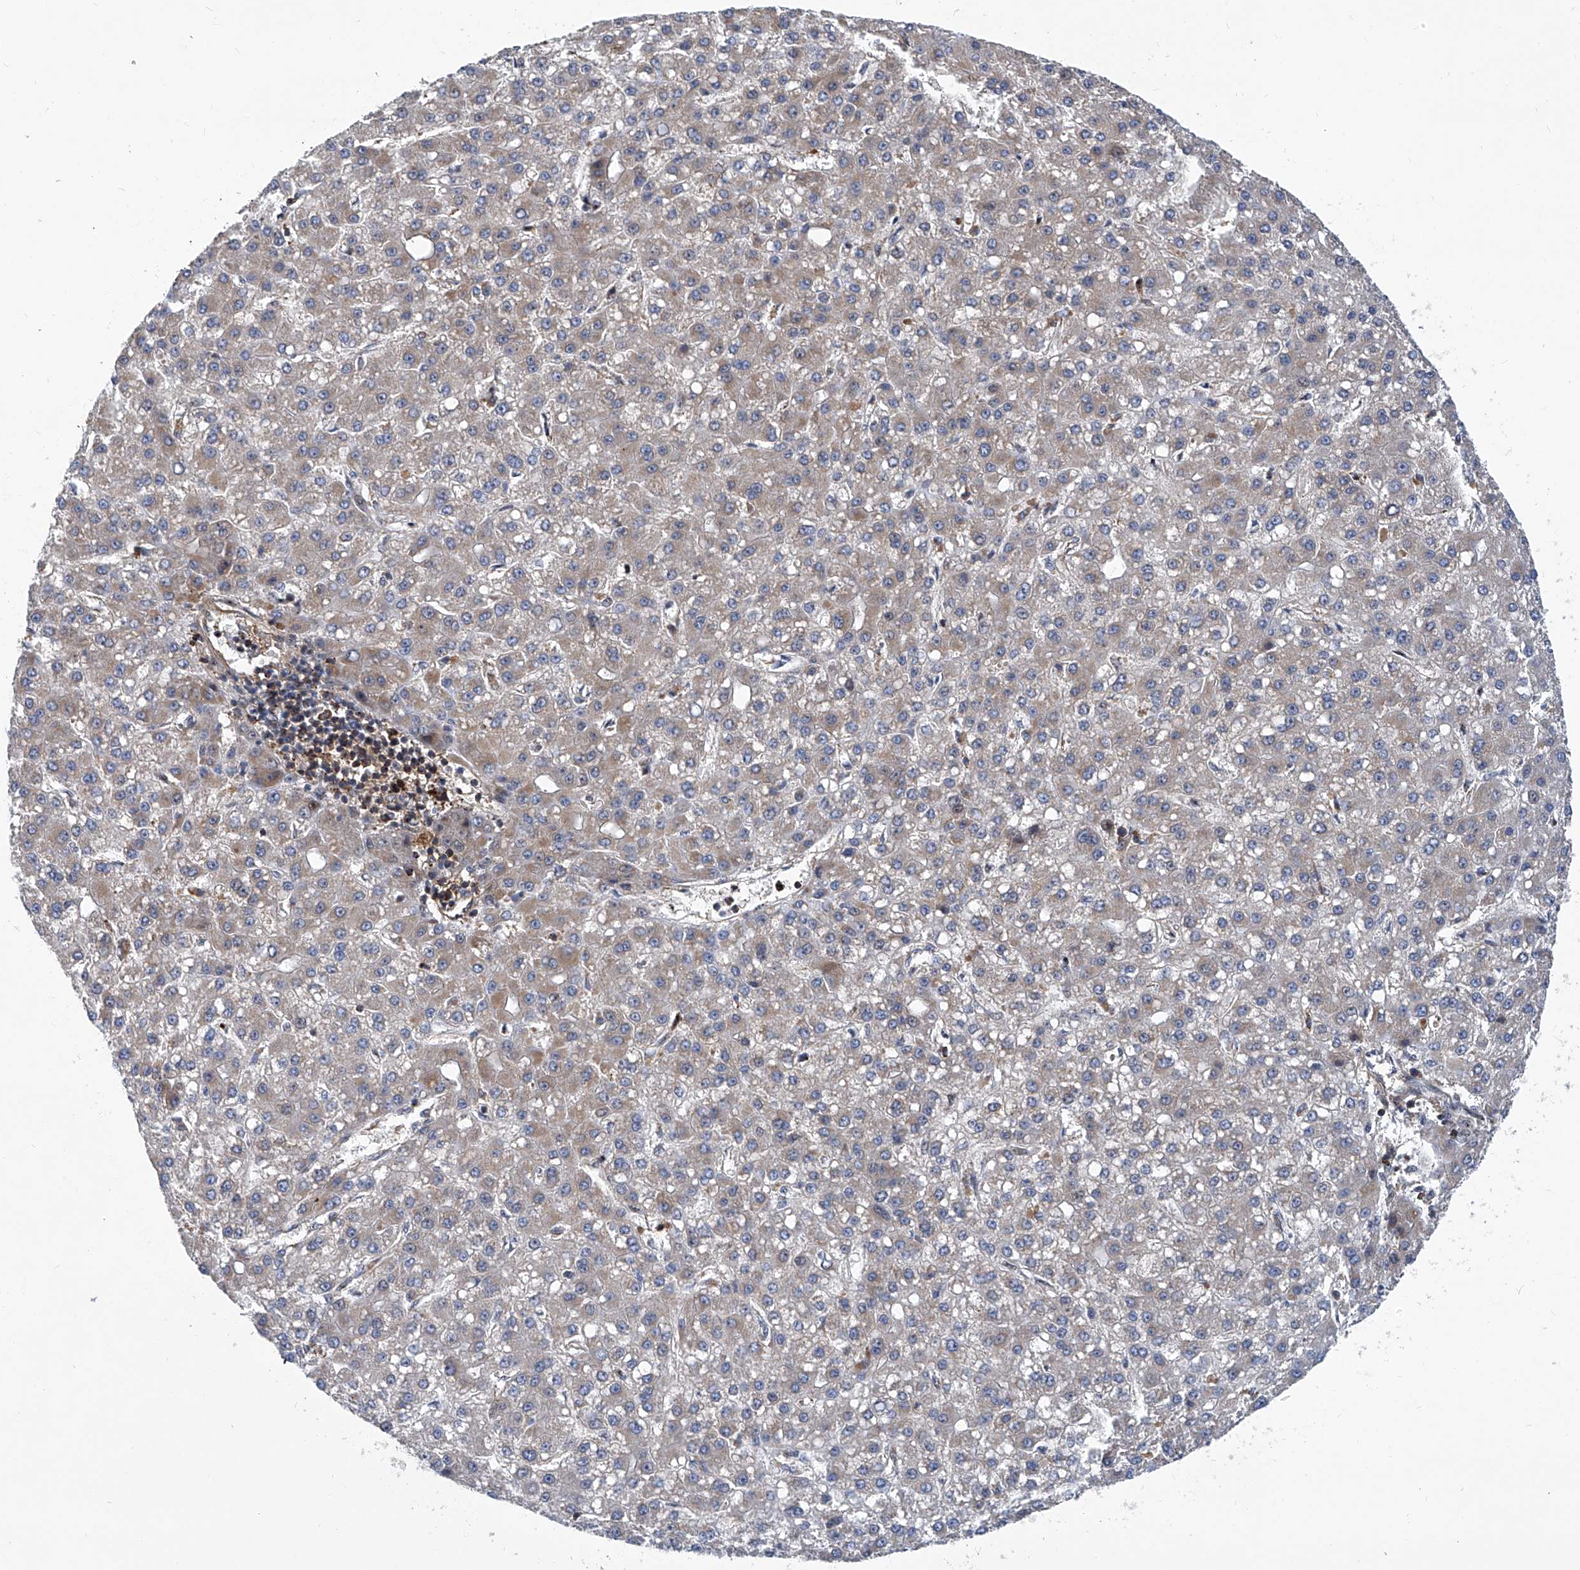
{"staining": {"intensity": "negative", "quantity": "none", "location": "none"}, "tissue": "liver cancer", "cell_type": "Tumor cells", "image_type": "cancer", "snomed": [{"axis": "morphology", "description": "Carcinoma, Hepatocellular, NOS"}, {"axis": "topography", "description": "Liver"}], "caption": "Tumor cells show no significant staining in liver hepatocellular carcinoma.", "gene": "NT5C3A", "patient": {"sex": "male", "age": 67}}